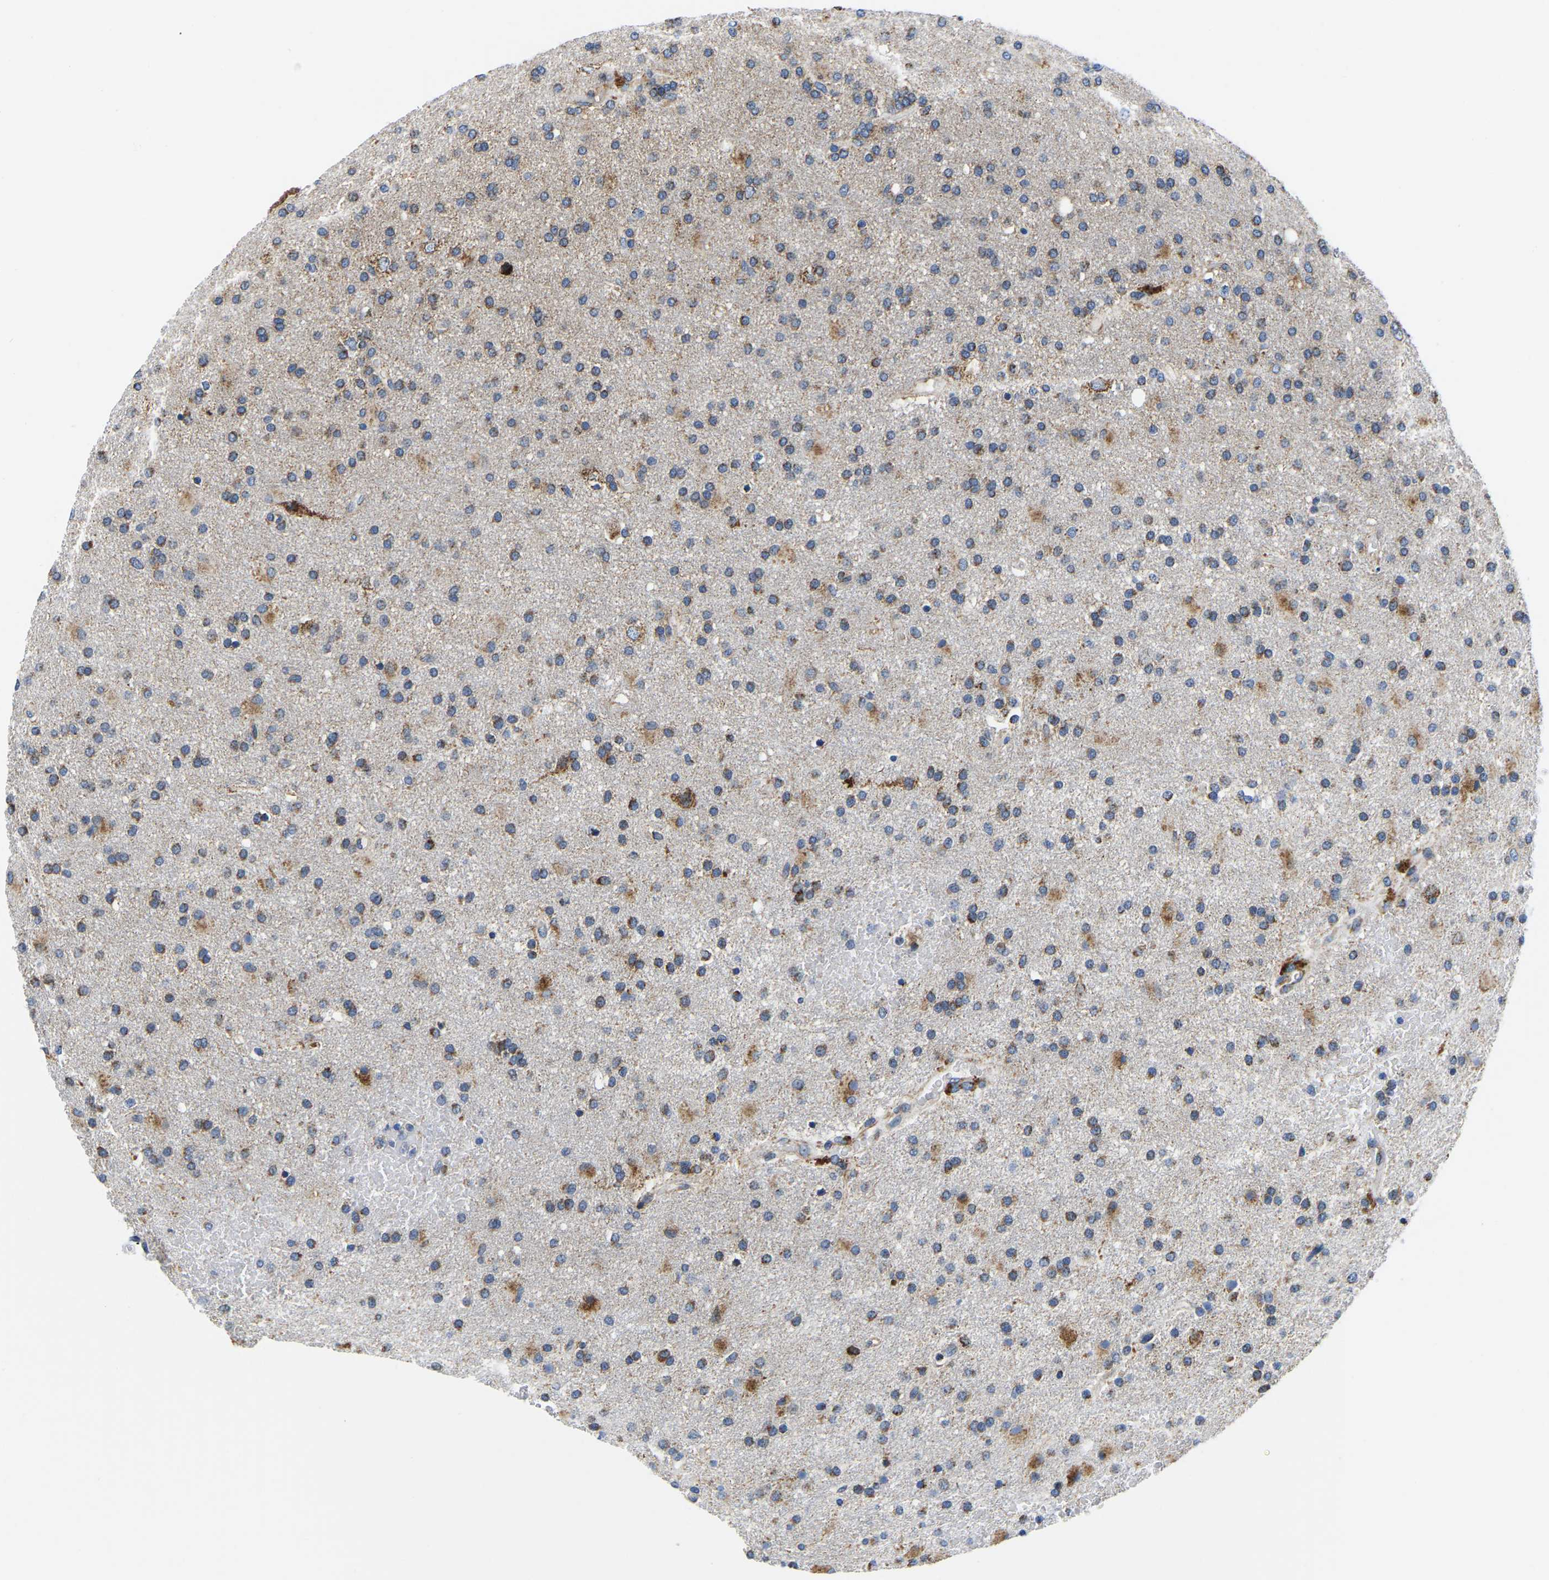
{"staining": {"intensity": "strong", "quantity": "<25%", "location": "cytoplasmic/membranous"}, "tissue": "glioma", "cell_type": "Tumor cells", "image_type": "cancer", "snomed": [{"axis": "morphology", "description": "Glioma, malignant, High grade"}, {"axis": "topography", "description": "Brain"}], "caption": "Glioma tissue exhibits strong cytoplasmic/membranous positivity in about <25% of tumor cells", "gene": "SFXN1", "patient": {"sex": "male", "age": 72}}